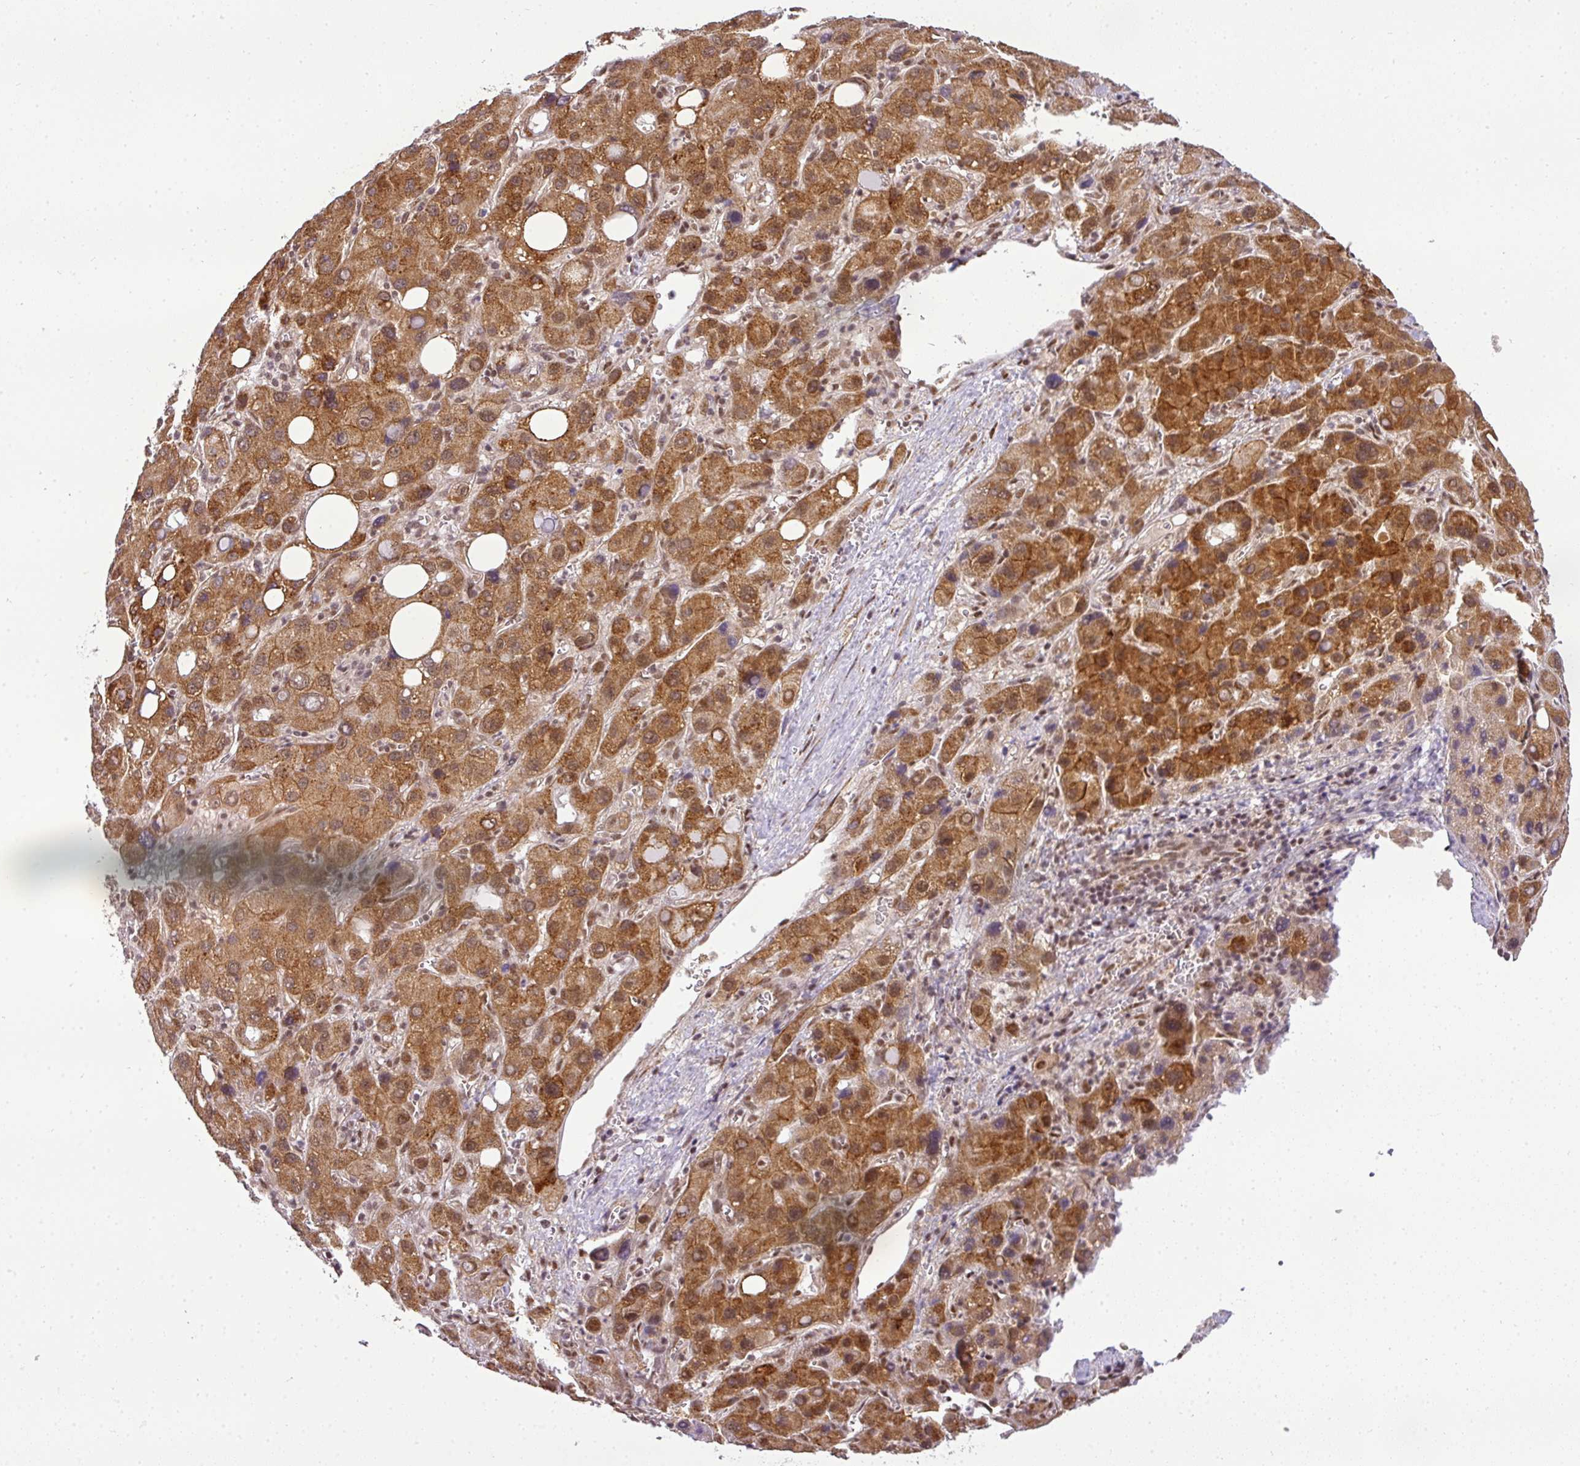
{"staining": {"intensity": "strong", "quantity": ">75%", "location": "cytoplasmic/membranous,nuclear"}, "tissue": "liver cancer", "cell_type": "Tumor cells", "image_type": "cancer", "snomed": [{"axis": "morphology", "description": "Carcinoma, Hepatocellular, NOS"}, {"axis": "topography", "description": "Liver"}], "caption": "A photomicrograph of liver hepatocellular carcinoma stained for a protein shows strong cytoplasmic/membranous and nuclear brown staining in tumor cells.", "gene": "C1orf226", "patient": {"sex": "male", "age": 55}}